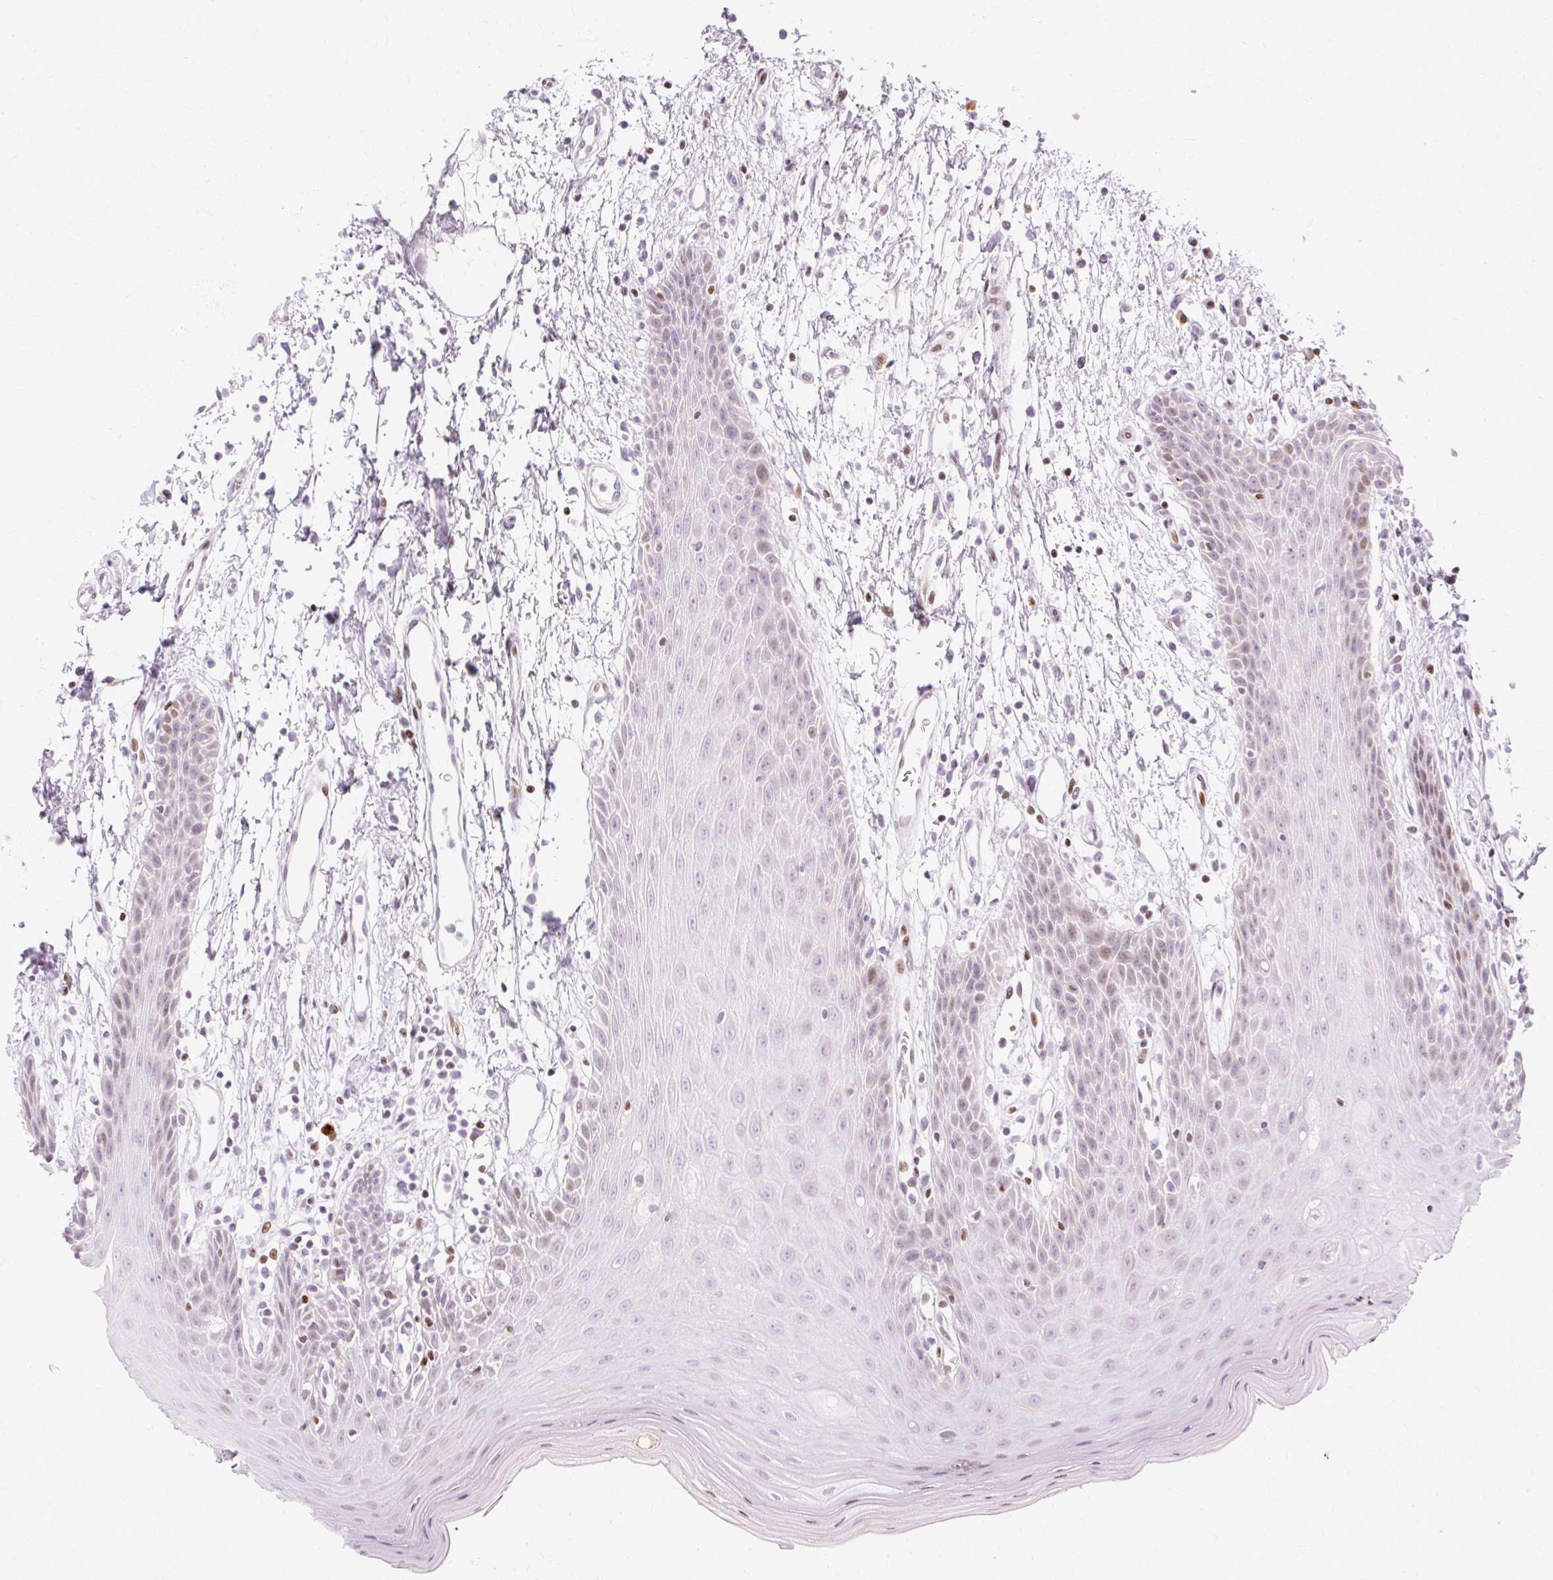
{"staining": {"intensity": "moderate", "quantity": "<25%", "location": "nuclear"}, "tissue": "oral mucosa", "cell_type": "Squamous epithelial cells", "image_type": "normal", "snomed": [{"axis": "morphology", "description": "Normal tissue, NOS"}, {"axis": "topography", "description": "Oral tissue"}, {"axis": "topography", "description": "Tounge, NOS"}], "caption": "Immunohistochemistry (IHC) image of benign oral mucosa: human oral mucosa stained using immunohistochemistry (IHC) demonstrates low levels of moderate protein expression localized specifically in the nuclear of squamous epithelial cells, appearing as a nuclear brown color.", "gene": "TMEM177", "patient": {"sex": "female", "age": 59}}